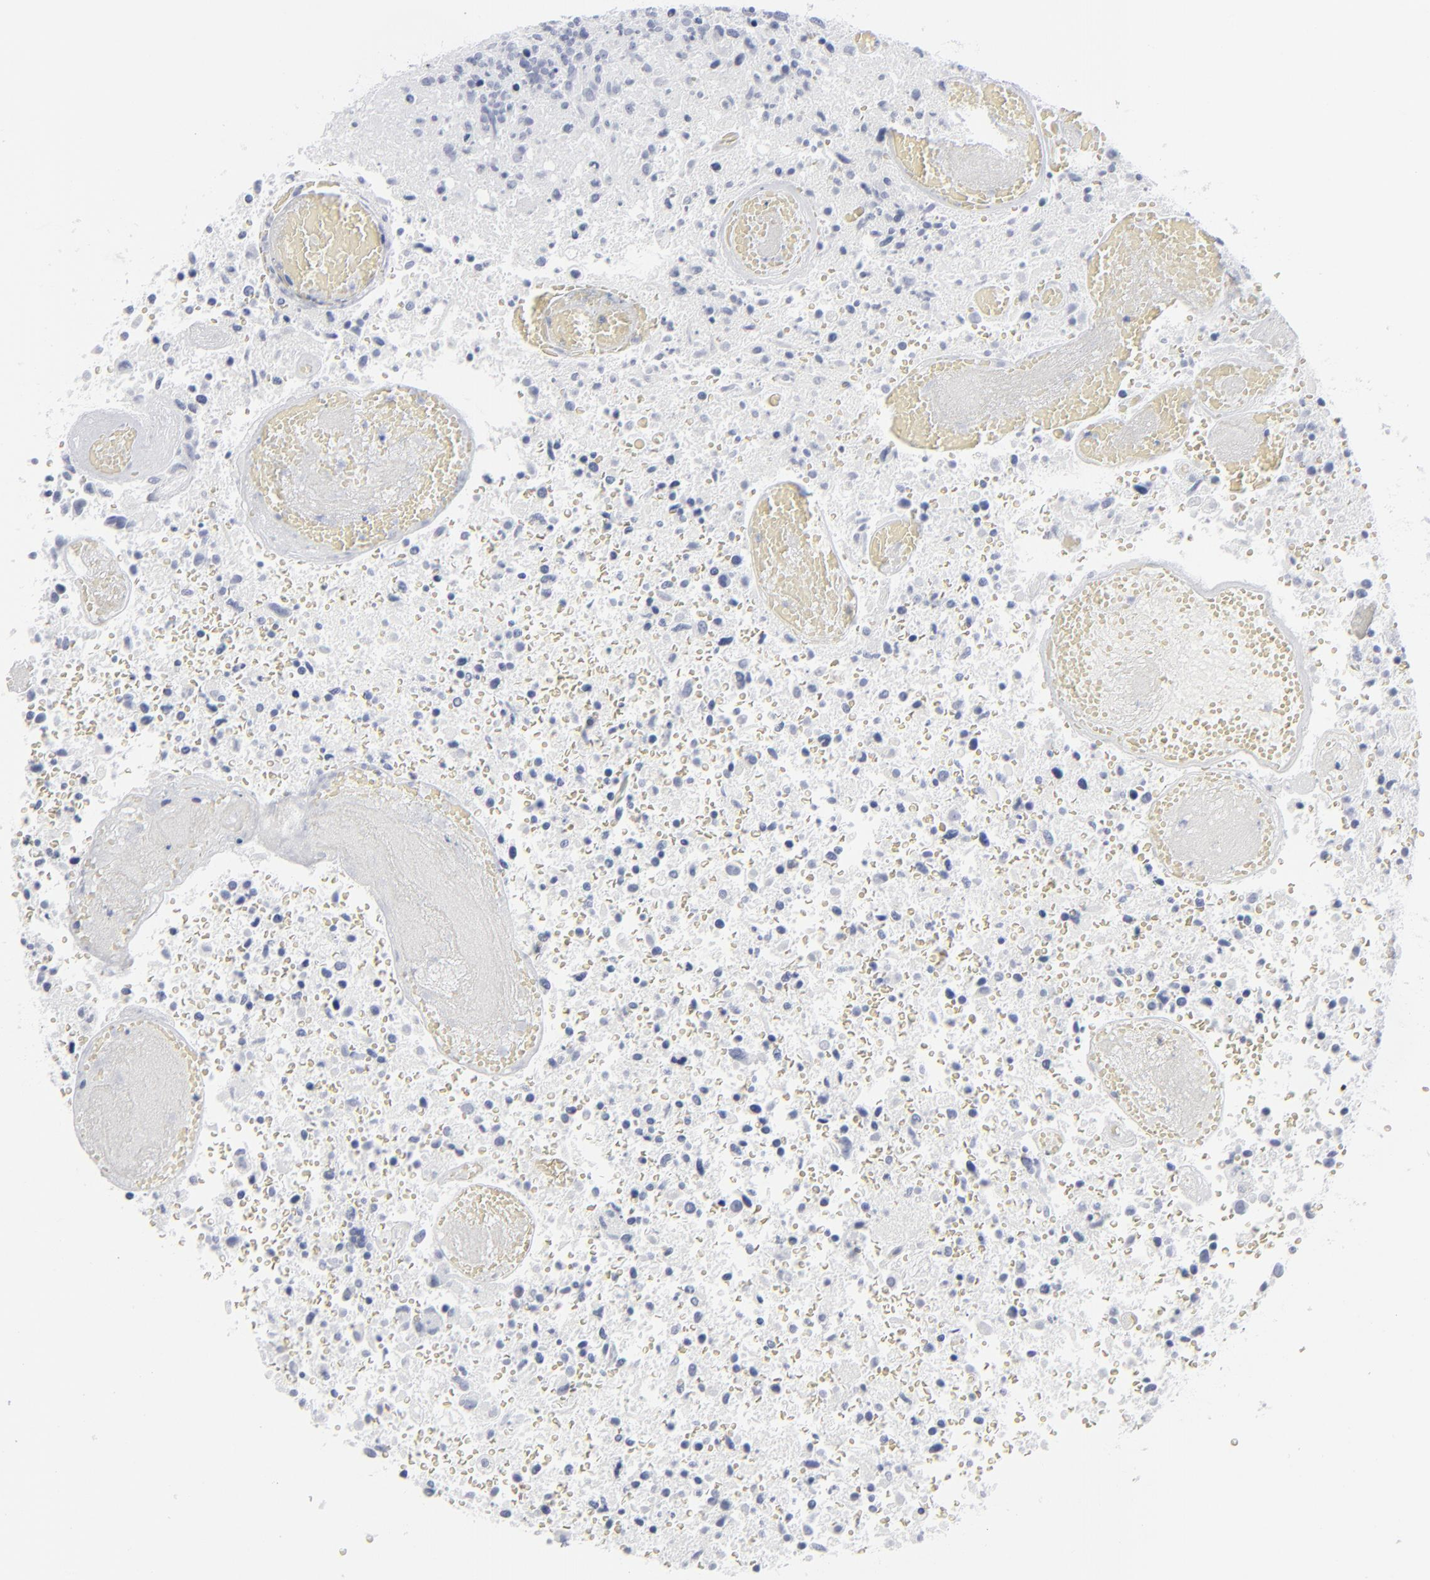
{"staining": {"intensity": "negative", "quantity": "none", "location": "none"}, "tissue": "glioma", "cell_type": "Tumor cells", "image_type": "cancer", "snomed": [{"axis": "morphology", "description": "Glioma, malignant, High grade"}, {"axis": "topography", "description": "Brain"}], "caption": "Human glioma stained for a protein using IHC exhibits no expression in tumor cells.", "gene": "MSLN", "patient": {"sex": "male", "age": 72}}